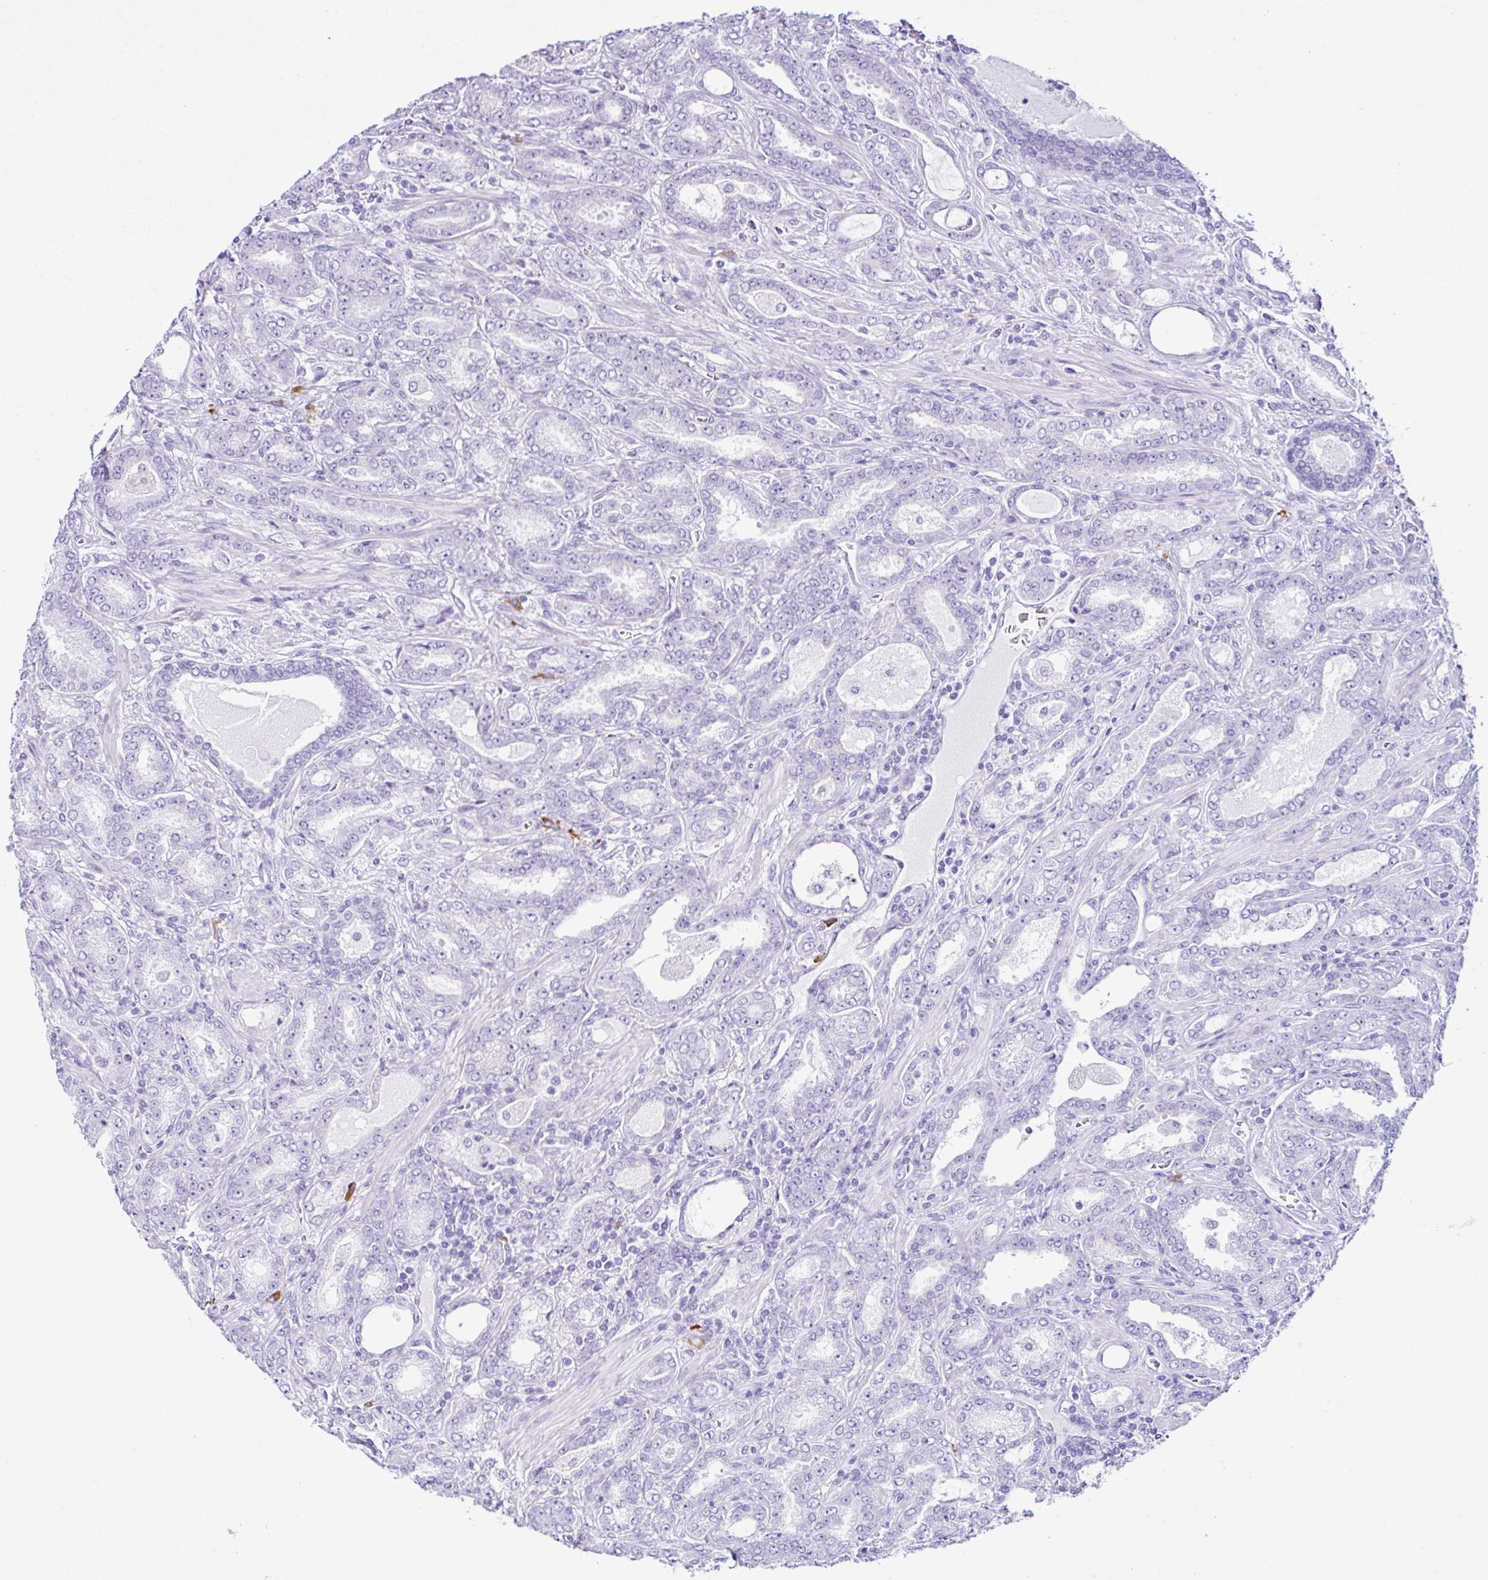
{"staining": {"intensity": "negative", "quantity": "none", "location": "none"}, "tissue": "prostate cancer", "cell_type": "Tumor cells", "image_type": "cancer", "snomed": [{"axis": "morphology", "description": "Adenocarcinoma, High grade"}, {"axis": "topography", "description": "Prostate"}], "caption": "Photomicrograph shows no significant protein expression in tumor cells of prostate adenocarcinoma (high-grade). Nuclei are stained in blue.", "gene": "PIGF", "patient": {"sex": "male", "age": 72}}